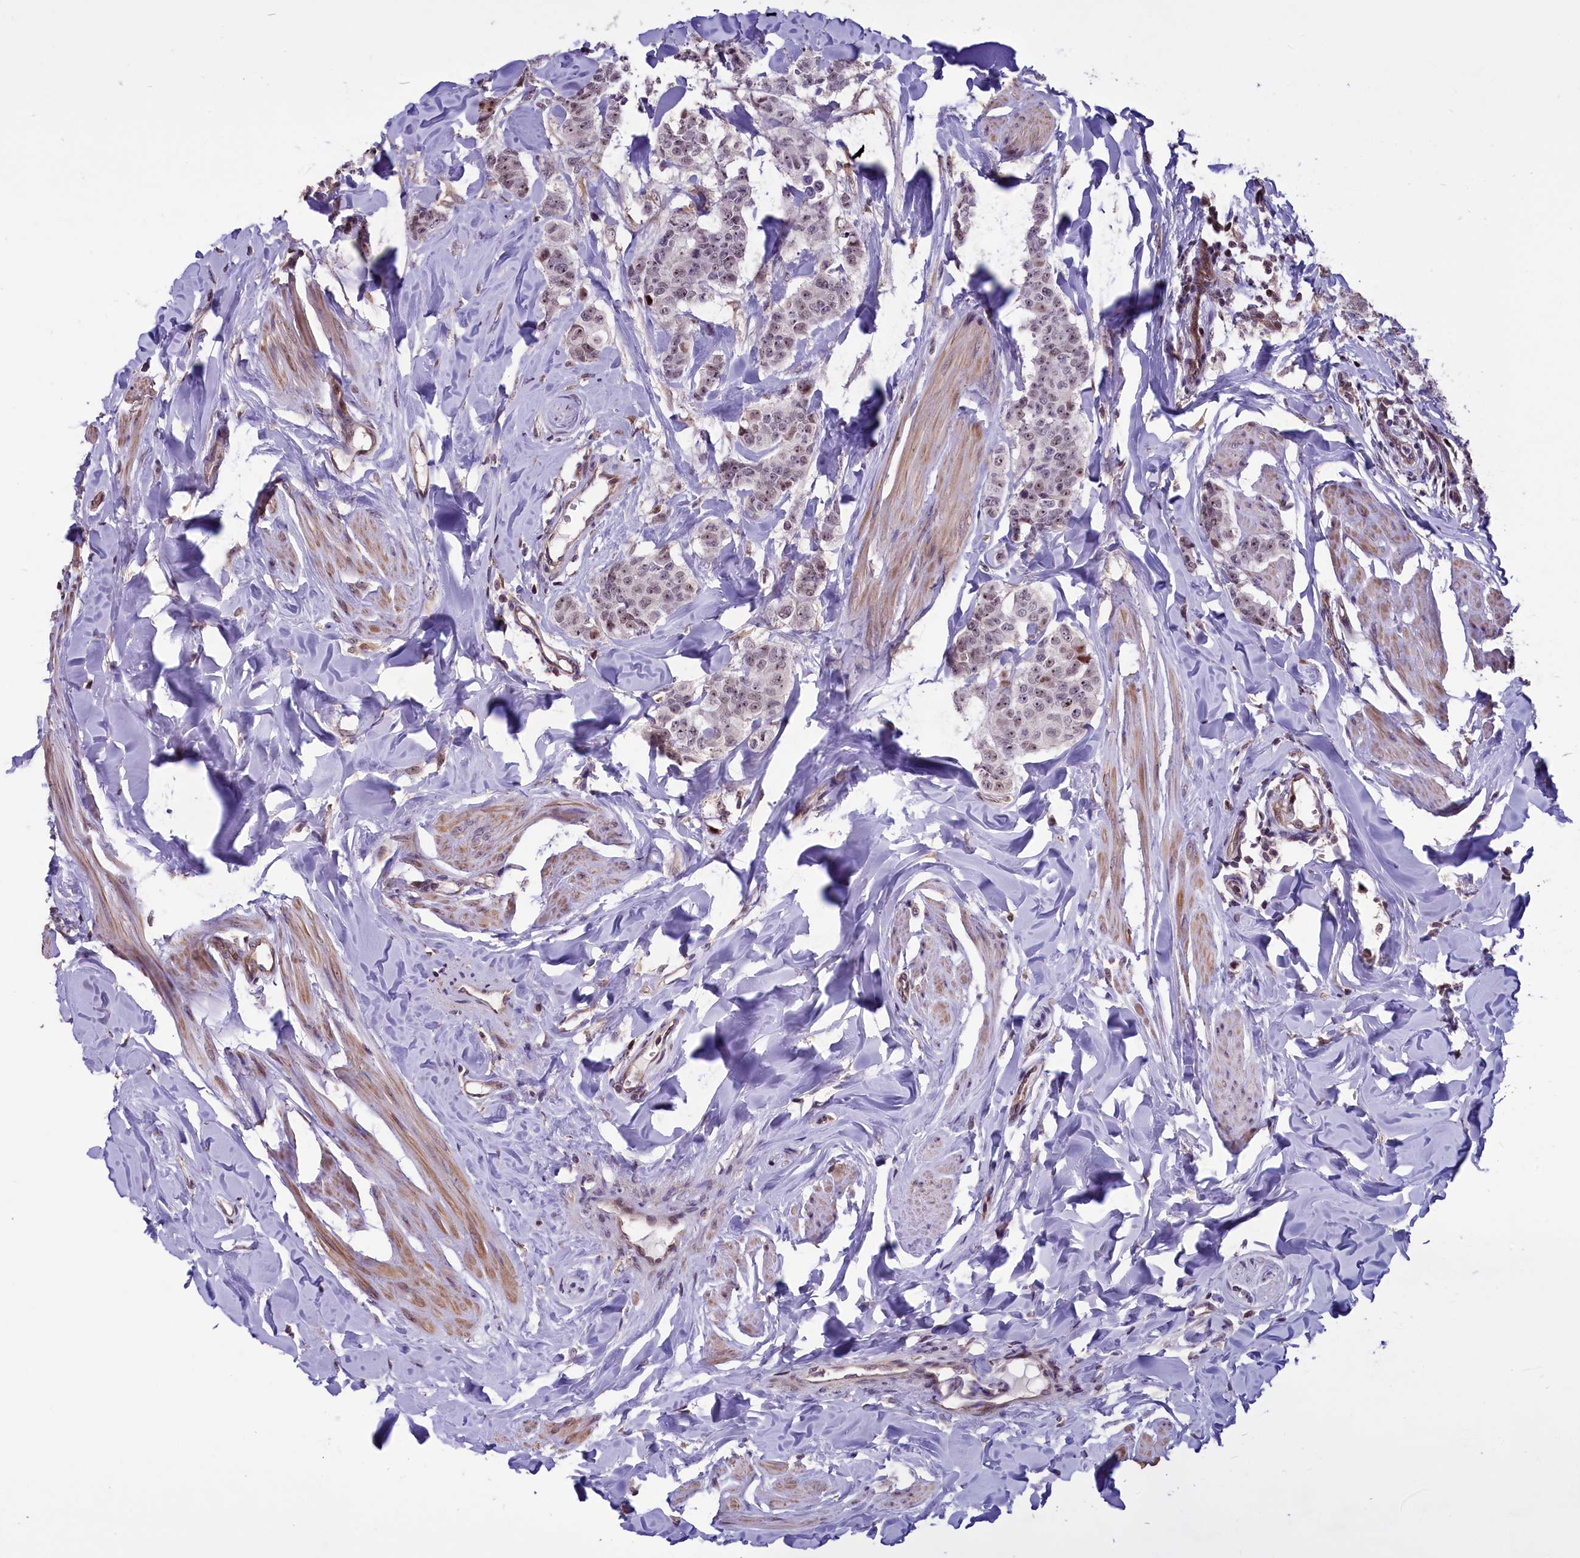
{"staining": {"intensity": "weak", "quantity": ">75%", "location": "nuclear"}, "tissue": "breast cancer", "cell_type": "Tumor cells", "image_type": "cancer", "snomed": [{"axis": "morphology", "description": "Duct carcinoma"}, {"axis": "topography", "description": "Breast"}], "caption": "This is an image of immunohistochemistry (IHC) staining of breast cancer (invasive ductal carcinoma), which shows weak expression in the nuclear of tumor cells.", "gene": "SHFL", "patient": {"sex": "female", "age": 40}}